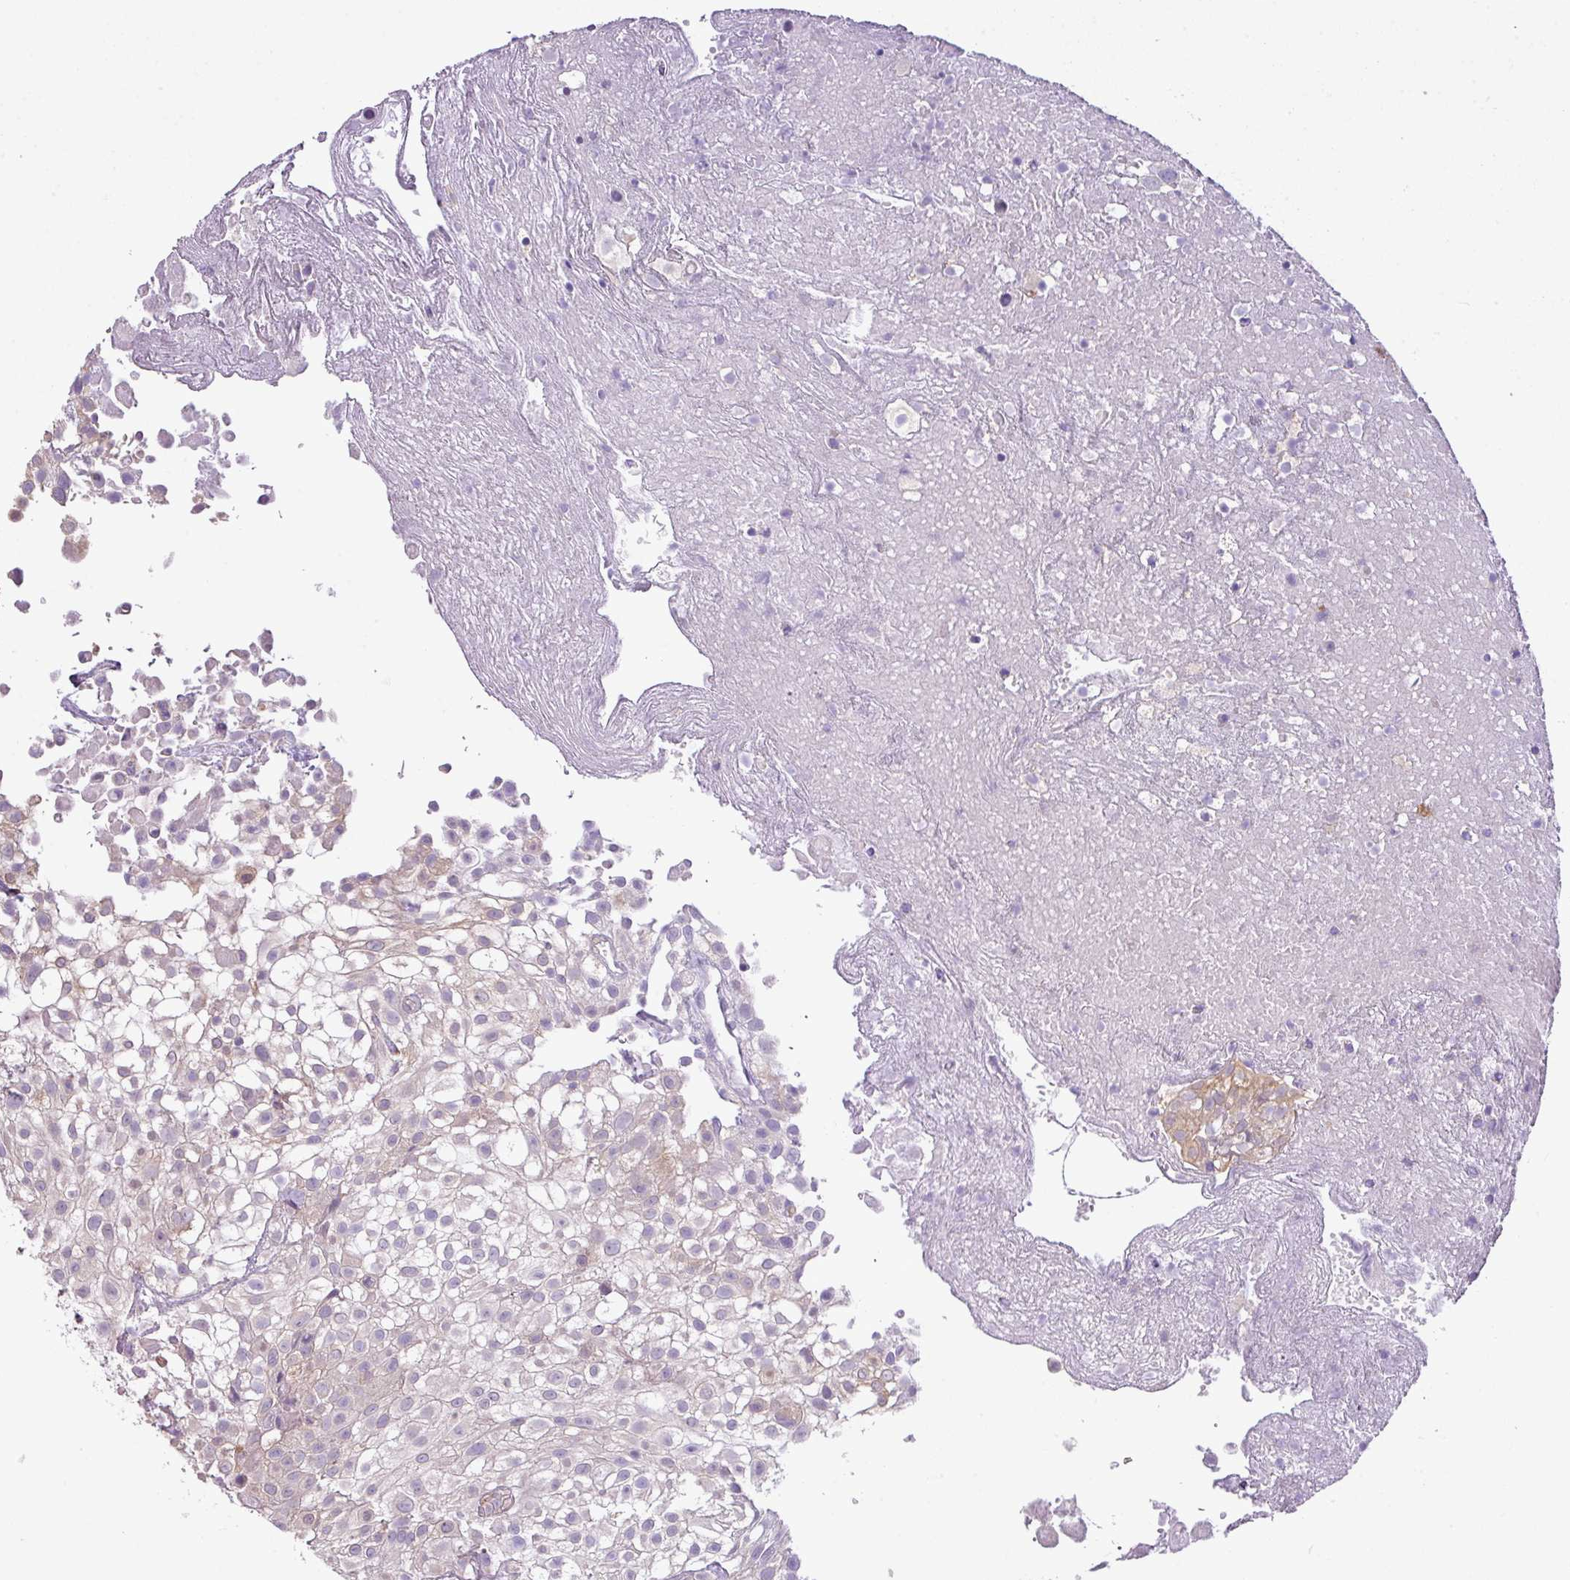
{"staining": {"intensity": "weak", "quantity": "<25%", "location": "cytoplasmic/membranous"}, "tissue": "urothelial cancer", "cell_type": "Tumor cells", "image_type": "cancer", "snomed": [{"axis": "morphology", "description": "Urothelial carcinoma, High grade"}, {"axis": "topography", "description": "Urinary bladder"}], "caption": "Immunohistochemistry photomicrograph of neoplastic tissue: urothelial cancer stained with DAB (3,3'-diaminobenzidine) shows no significant protein expression in tumor cells.", "gene": "CAMK2B", "patient": {"sex": "male", "age": 56}}